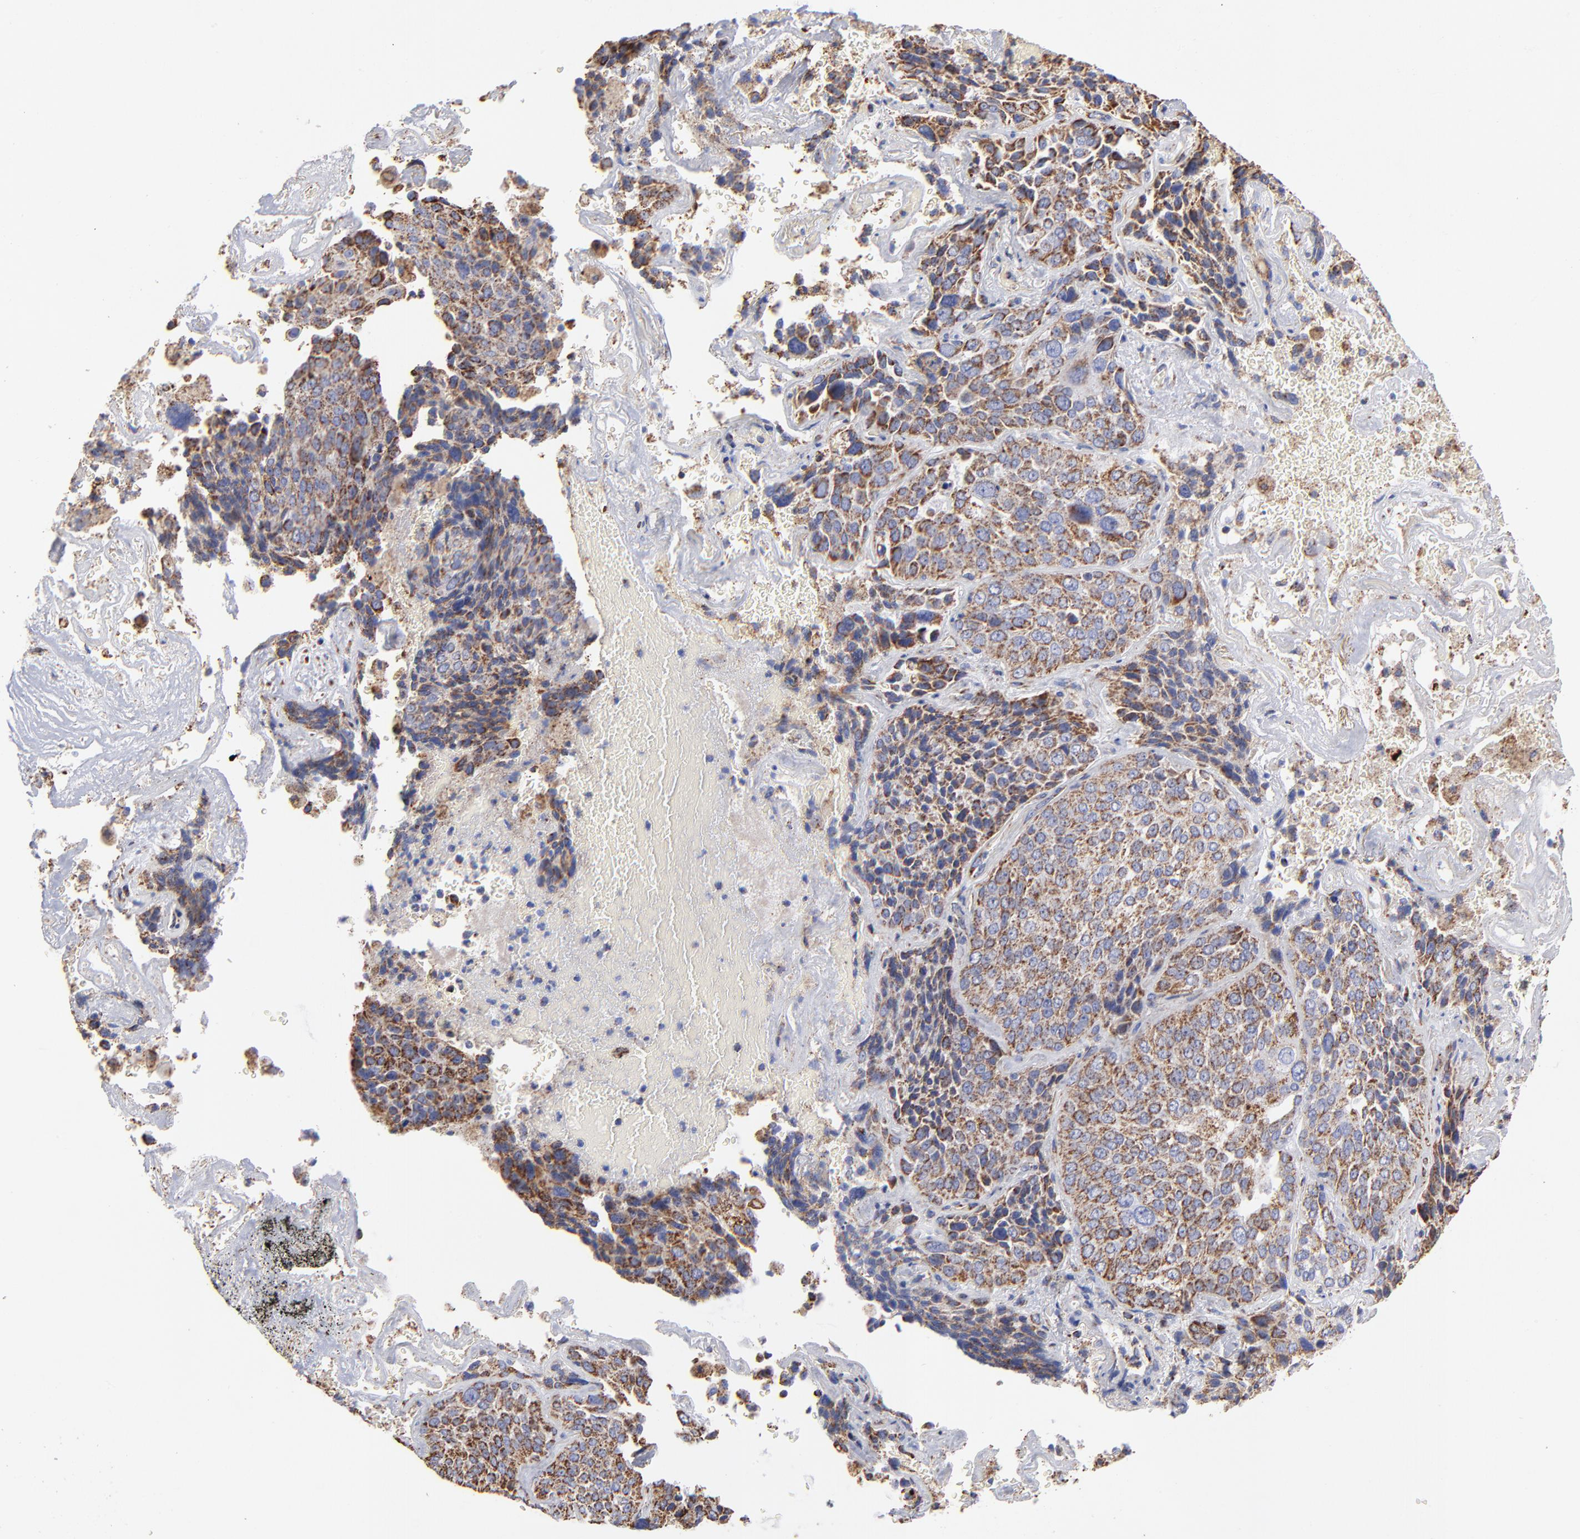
{"staining": {"intensity": "strong", "quantity": ">75%", "location": "cytoplasmic/membranous"}, "tissue": "lung cancer", "cell_type": "Tumor cells", "image_type": "cancer", "snomed": [{"axis": "morphology", "description": "Squamous cell carcinoma, NOS"}, {"axis": "topography", "description": "Lung"}], "caption": "IHC (DAB (3,3'-diaminobenzidine)) staining of lung cancer (squamous cell carcinoma) shows strong cytoplasmic/membranous protein staining in about >75% of tumor cells.", "gene": "PHB1", "patient": {"sex": "male", "age": 54}}